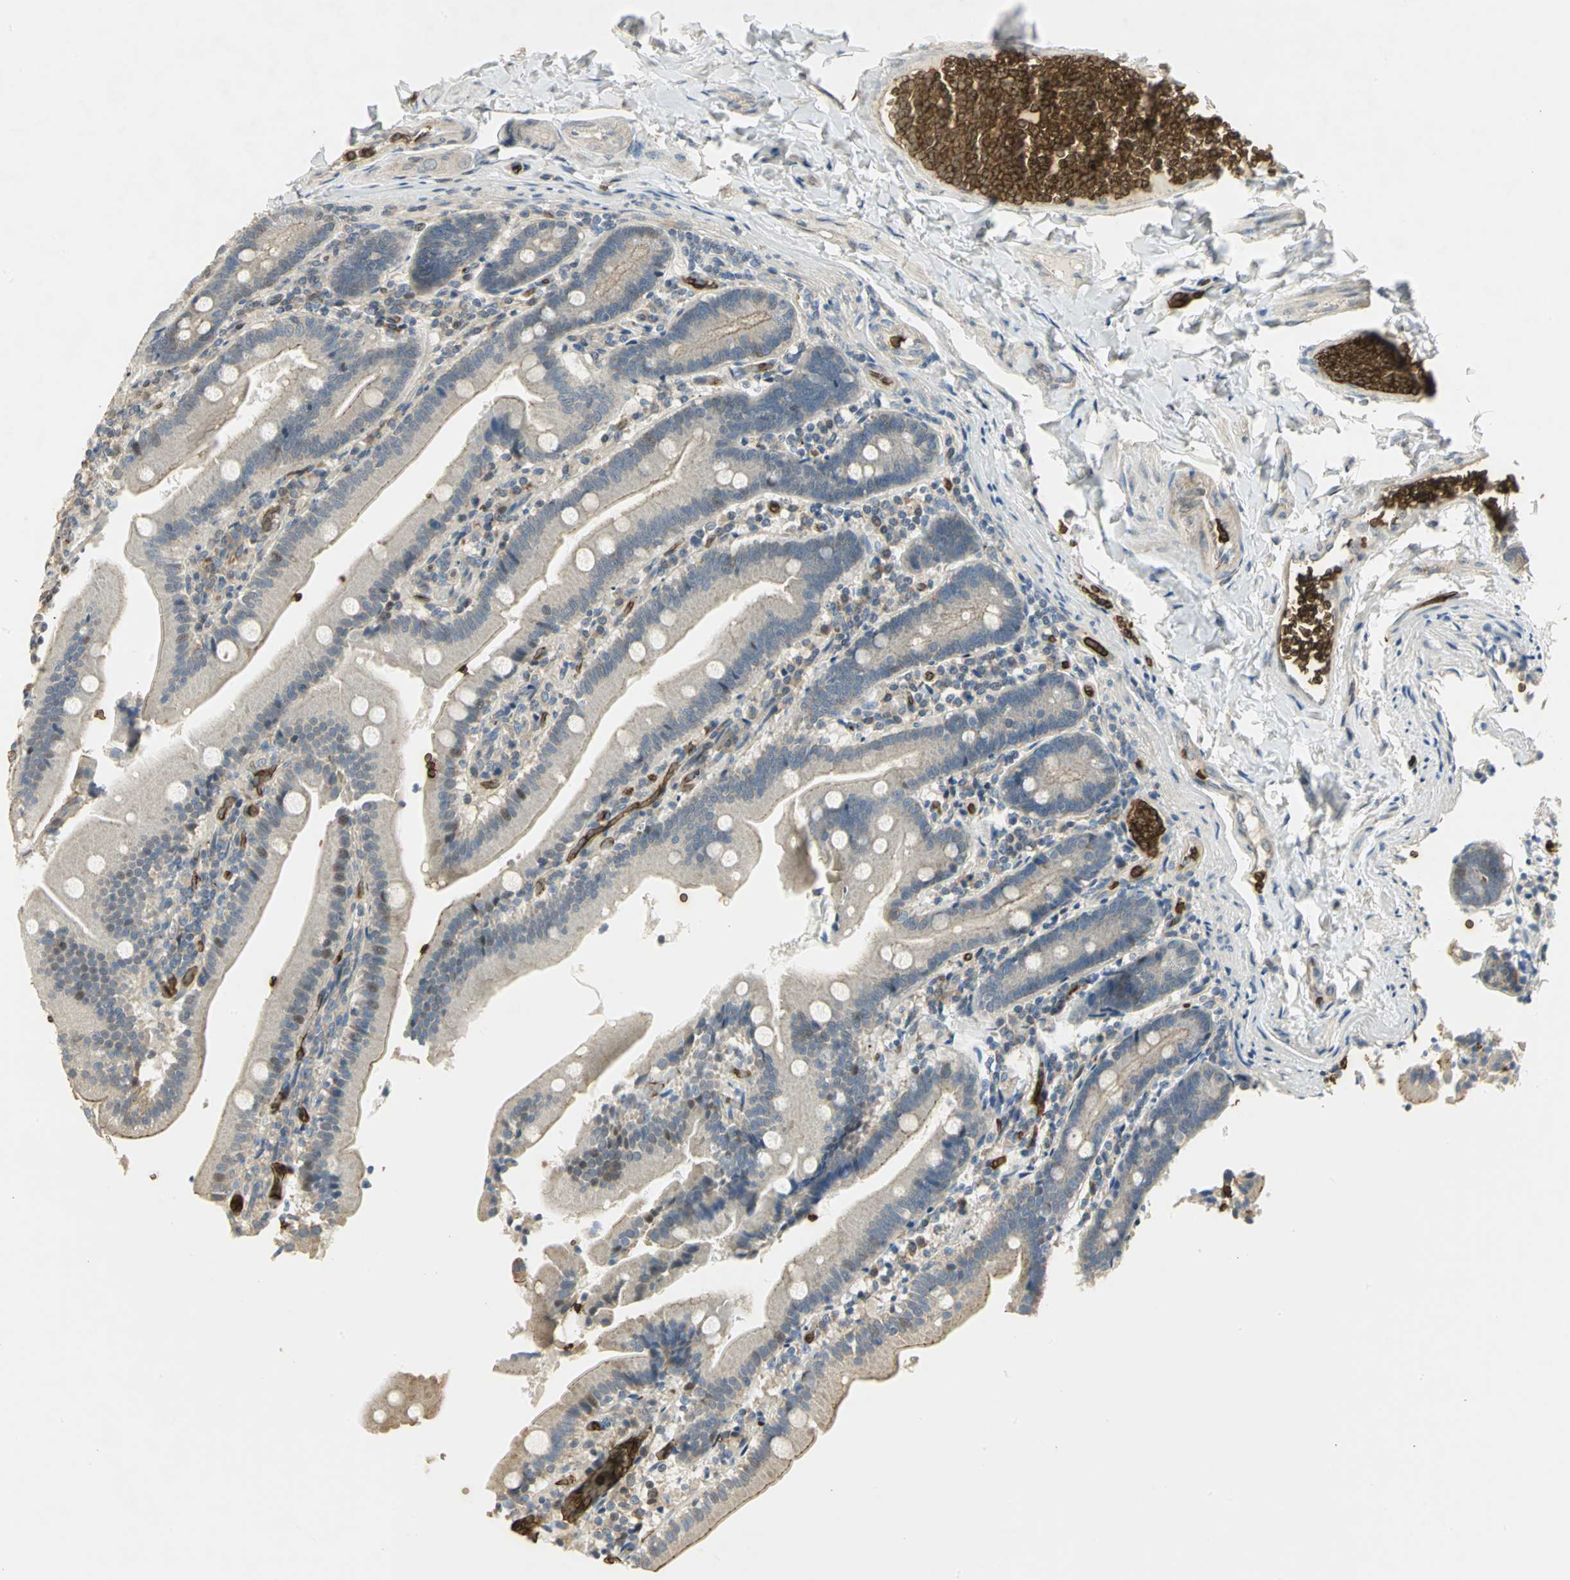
{"staining": {"intensity": "negative", "quantity": "none", "location": "none"}, "tissue": "duodenum", "cell_type": "Glandular cells", "image_type": "normal", "snomed": [{"axis": "morphology", "description": "Normal tissue, NOS"}, {"axis": "topography", "description": "Duodenum"}], "caption": "DAB immunohistochemical staining of benign human duodenum demonstrates no significant expression in glandular cells.", "gene": "ANK1", "patient": {"sex": "female", "age": 53}}